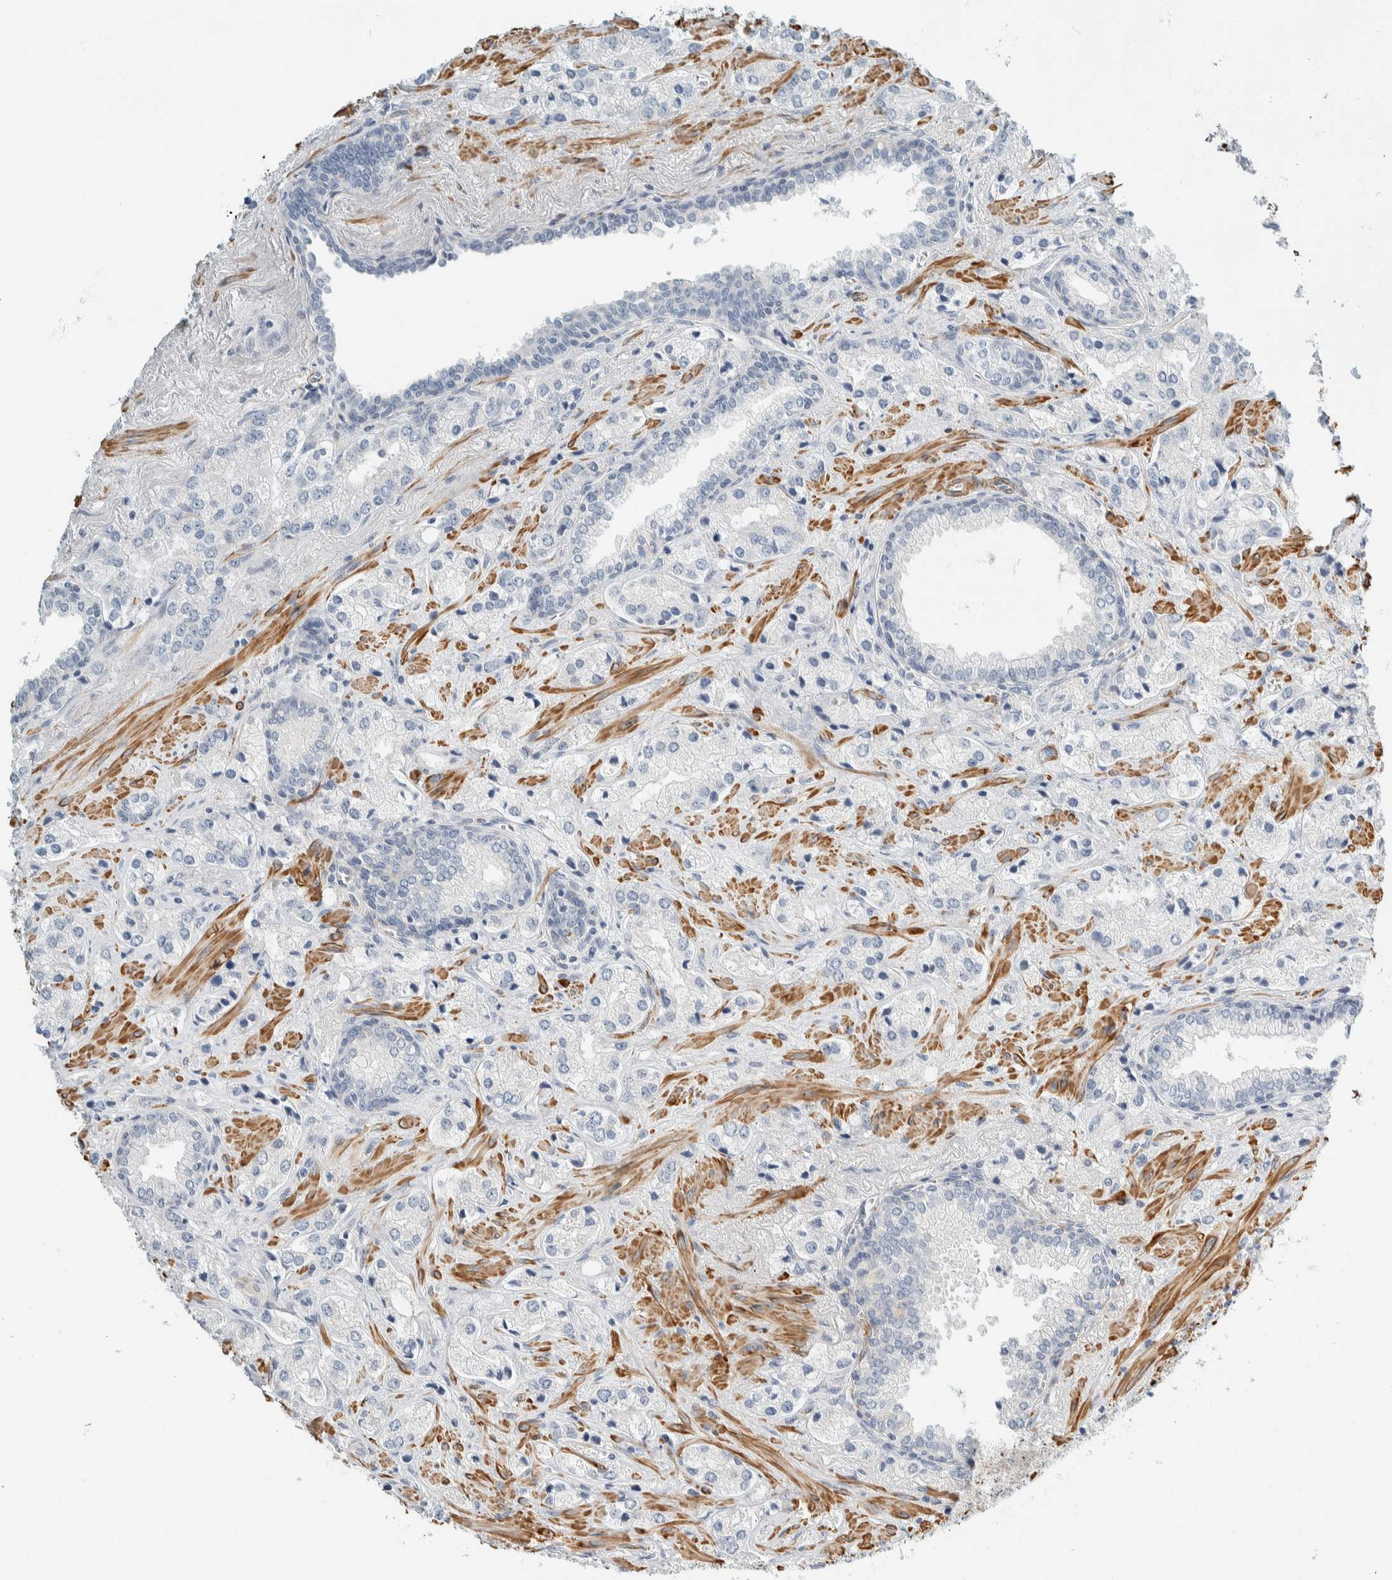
{"staining": {"intensity": "negative", "quantity": "none", "location": "none"}, "tissue": "prostate cancer", "cell_type": "Tumor cells", "image_type": "cancer", "snomed": [{"axis": "morphology", "description": "Adenocarcinoma, High grade"}, {"axis": "topography", "description": "Prostate"}], "caption": "Tumor cells show no significant protein expression in prostate cancer. The staining is performed using DAB (3,3'-diaminobenzidine) brown chromogen with nuclei counter-stained in using hematoxylin.", "gene": "CDR2", "patient": {"sex": "male", "age": 66}}